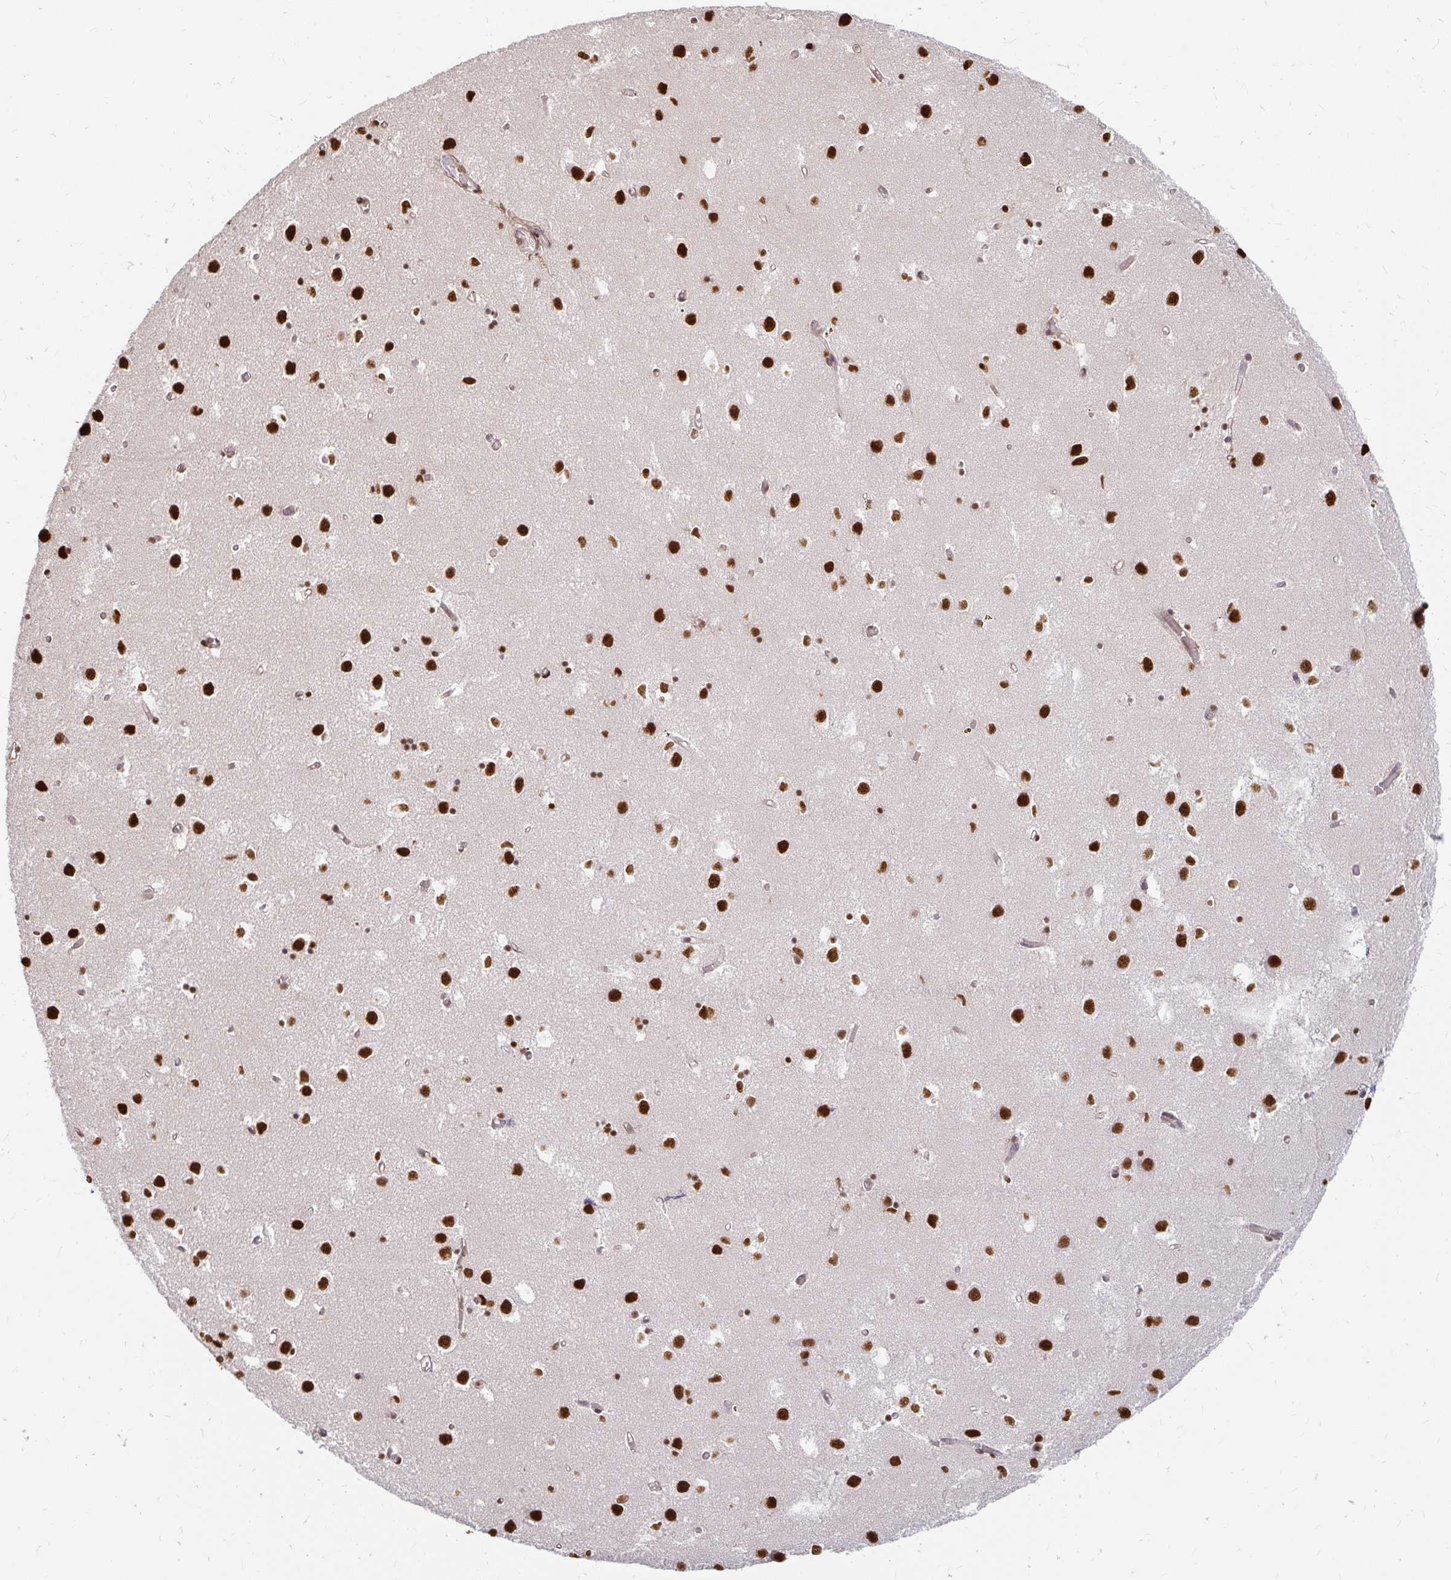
{"staining": {"intensity": "strong", "quantity": ">75%", "location": "nuclear"}, "tissue": "caudate", "cell_type": "Glial cells", "image_type": "normal", "snomed": [{"axis": "morphology", "description": "Normal tissue, NOS"}, {"axis": "topography", "description": "Lateral ventricle wall"}], "caption": "Caudate stained with a brown dye exhibits strong nuclear positive staining in approximately >75% of glial cells.", "gene": "HNRNPU", "patient": {"sex": "male", "age": 70}}